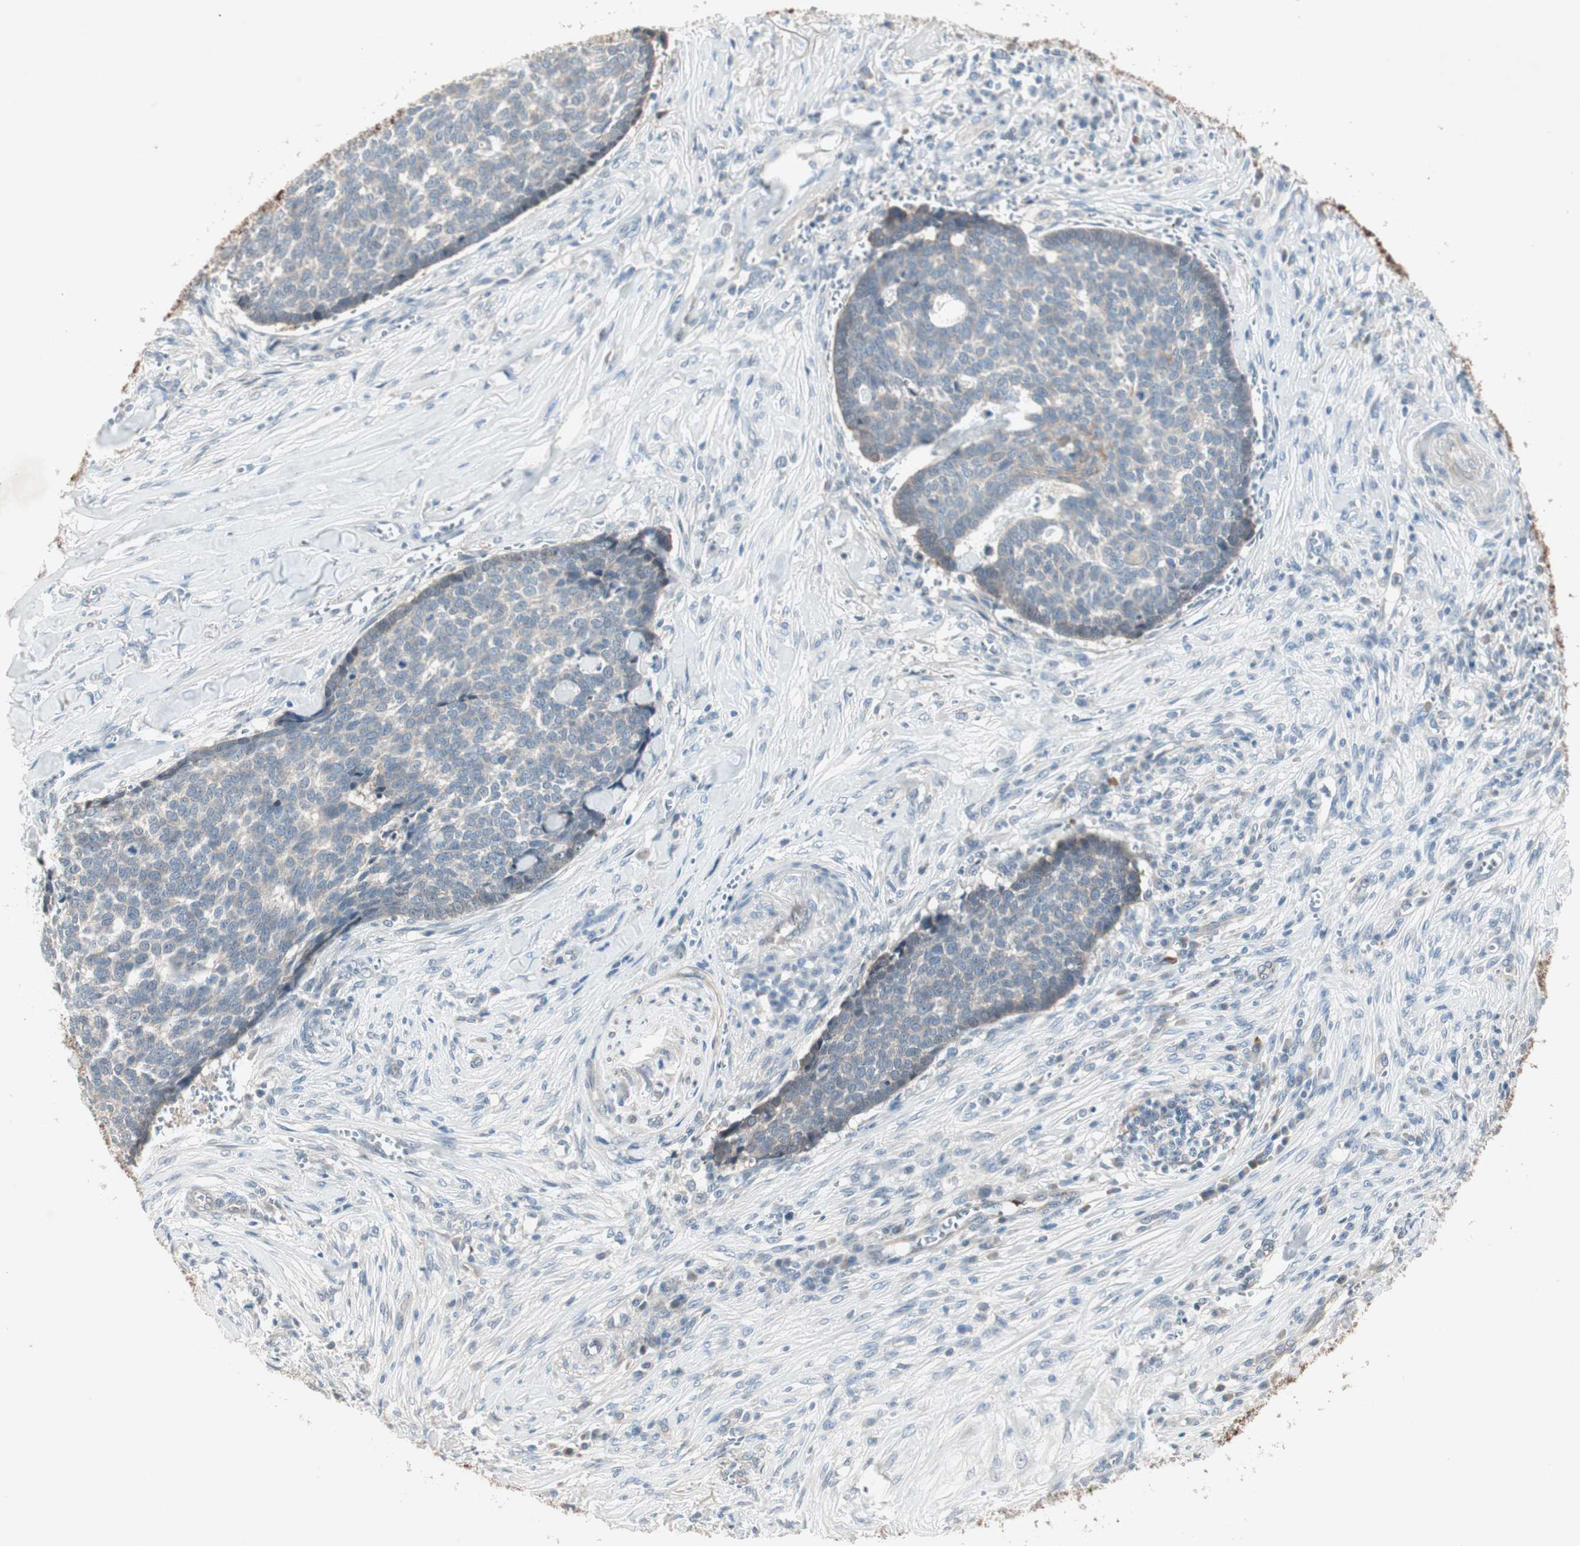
{"staining": {"intensity": "negative", "quantity": "none", "location": "none"}, "tissue": "skin cancer", "cell_type": "Tumor cells", "image_type": "cancer", "snomed": [{"axis": "morphology", "description": "Basal cell carcinoma"}, {"axis": "topography", "description": "Skin"}], "caption": "High power microscopy photomicrograph of an IHC photomicrograph of skin cancer (basal cell carcinoma), revealing no significant expression in tumor cells.", "gene": "ITGB4", "patient": {"sex": "male", "age": 84}}